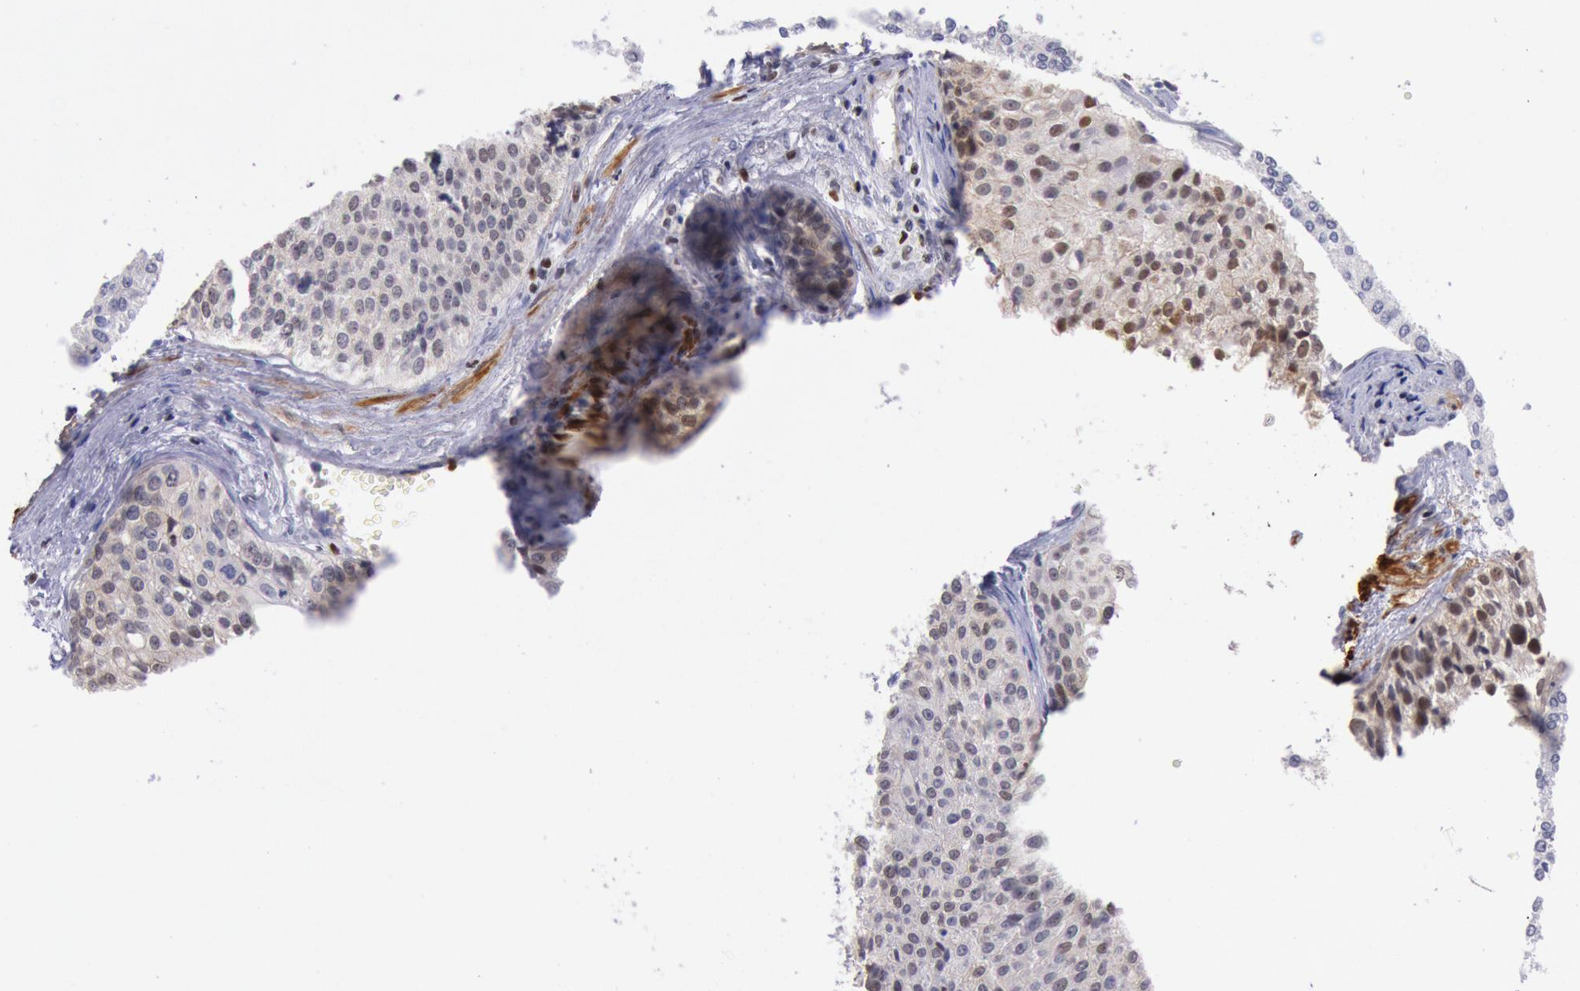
{"staining": {"intensity": "weak", "quantity": "25%-75%", "location": "cytoplasmic/membranous"}, "tissue": "urothelial cancer", "cell_type": "Tumor cells", "image_type": "cancer", "snomed": [{"axis": "morphology", "description": "Urothelial carcinoma, Low grade"}, {"axis": "topography", "description": "Urinary bladder"}], "caption": "Tumor cells show low levels of weak cytoplasmic/membranous staining in approximately 25%-75% of cells in human urothelial cancer.", "gene": "RPS6KA5", "patient": {"sex": "female", "age": 73}}